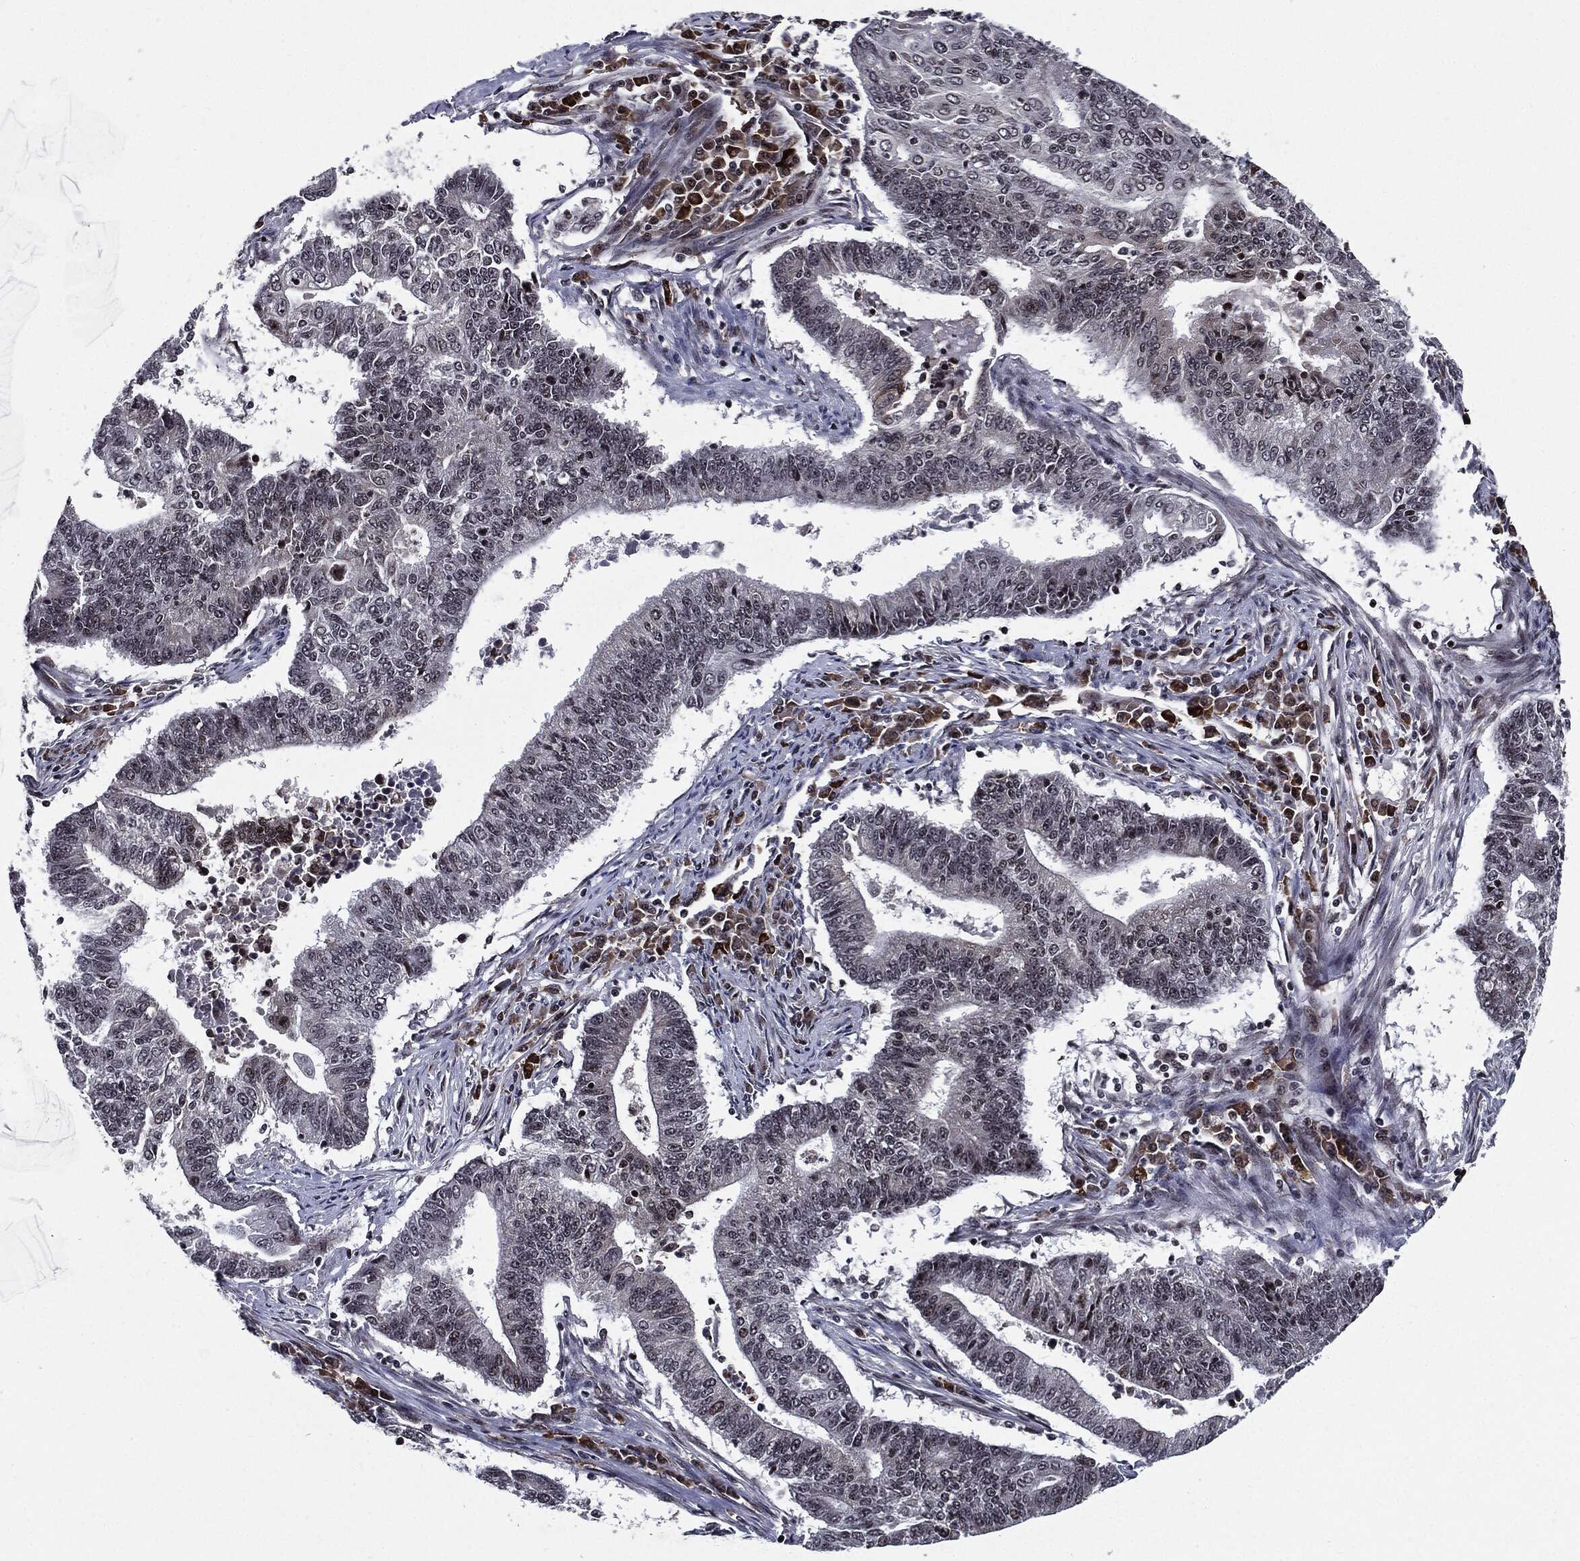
{"staining": {"intensity": "negative", "quantity": "none", "location": "none"}, "tissue": "endometrial cancer", "cell_type": "Tumor cells", "image_type": "cancer", "snomed": [{"axis": "morphology", "description": "Adenocarcinoma, NOS"}, {"axis": "topography", "description": "Uterus"}, {"axis": "topography", "description": "Endometrium"}], "caption": "High magnification brightfield microscopy of adenocarcinoma (endometrial) stained with DAB (3,3'-diaminobenzidine) (brown) and counterstained with hematoxylin (blue): tumor cells show no significant staining. (DAB IHC, high magnification).", "gene": "ZFP91", "patient": {"sex": "female", "age": 54}}